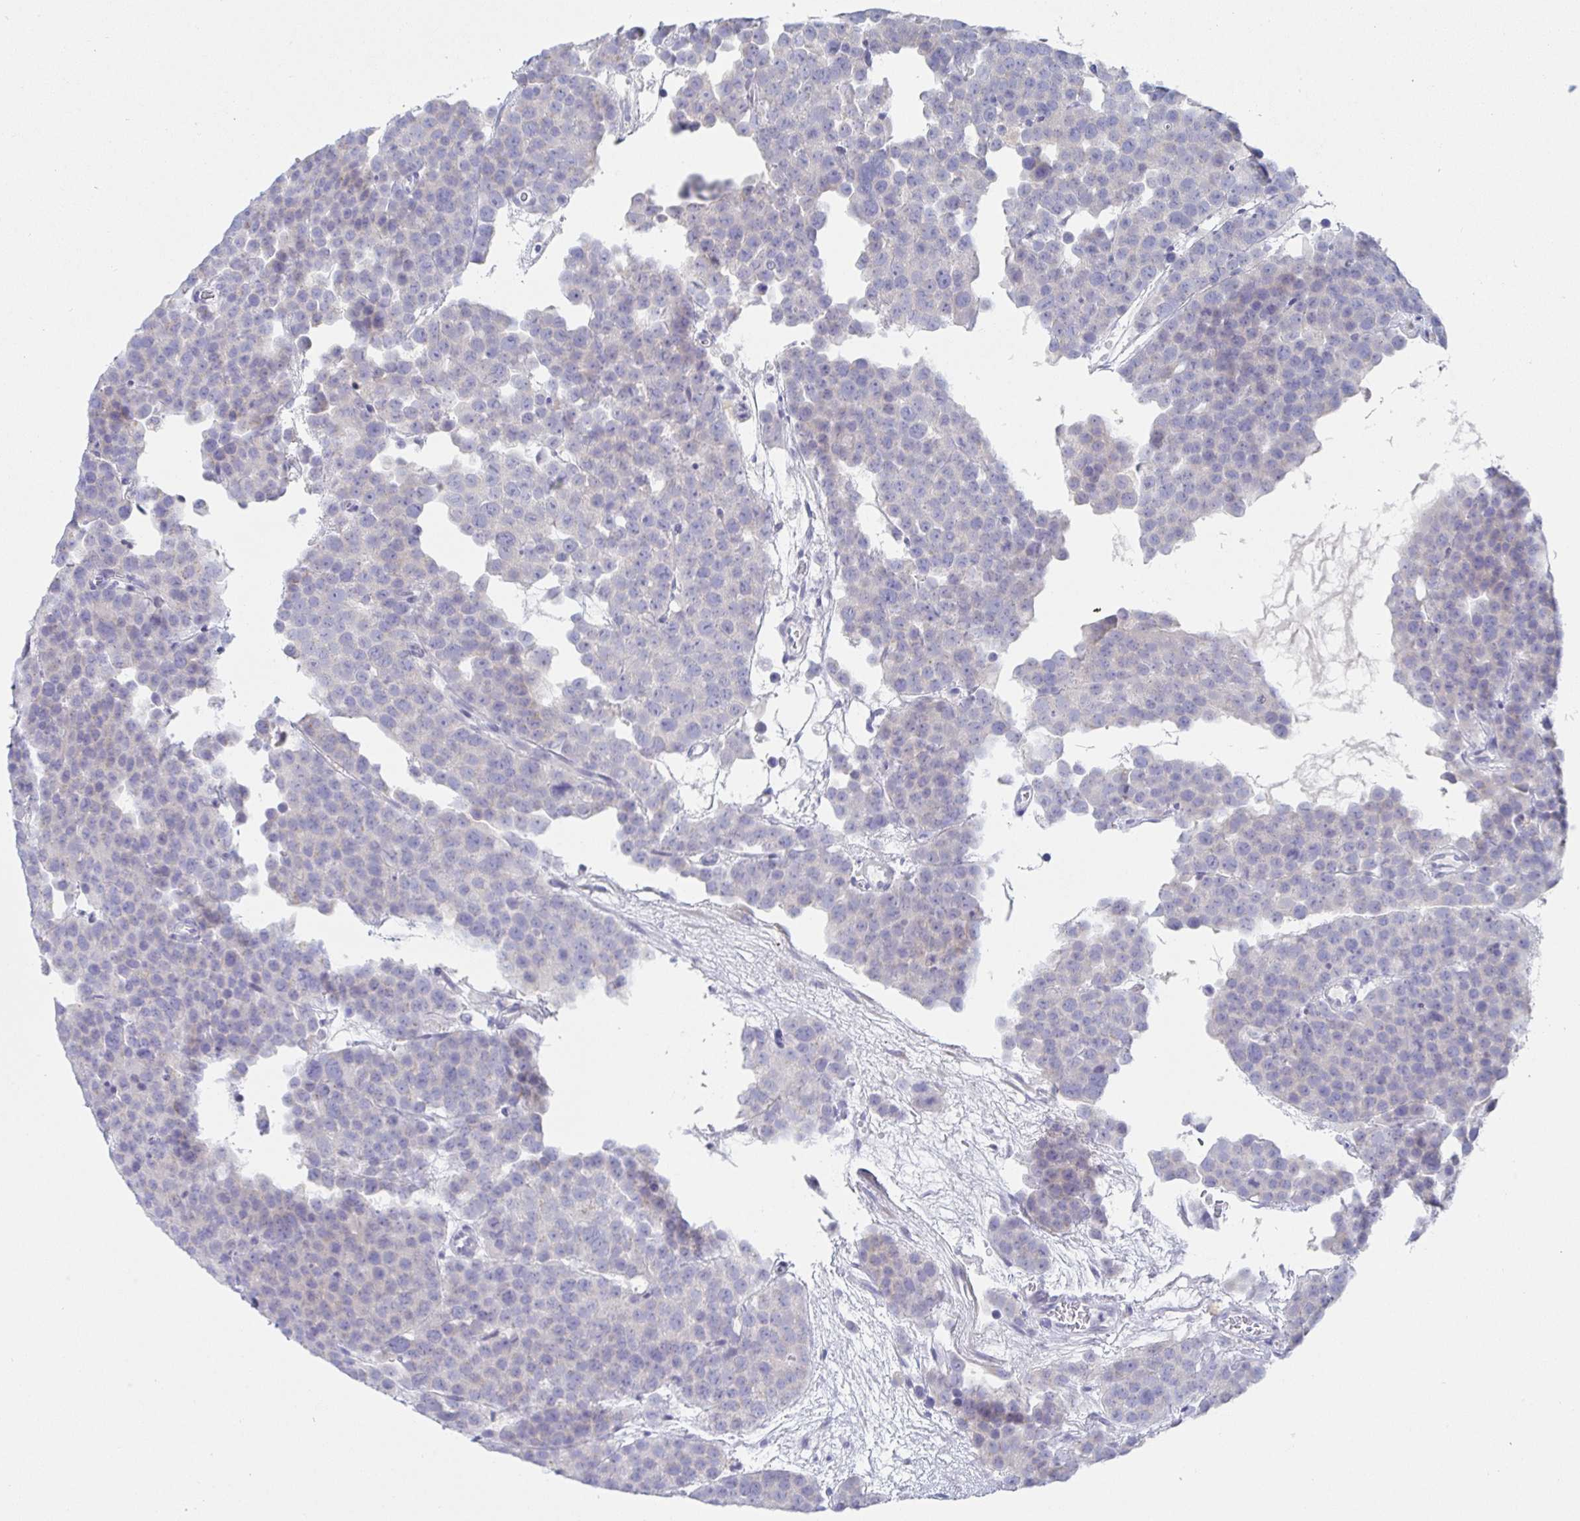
{"staining": {"intensity": "negative", "quantity": "none", "location": "none"}, "tissue": "testis cancer", "cell_type": "Tumor cells", "image_type": "cancer", "snomed": [{"axis": "morphology", "description": "Seminoma, NOS"}, {"axis": "topography", "description": "Testis"}], "caption": "A high-resolution micrograph shows immunohistochemistry (IHC) staining of seminoma (testis), which displays no significant staining in tumor cells. The staining is performed using DAB (3,3'-diaminobenzidine) brown chromogen with nuclei counter-stained in using hematoxylin.", "gene": "SIAH3", "patient": {"sex": "male", "age": 71}}